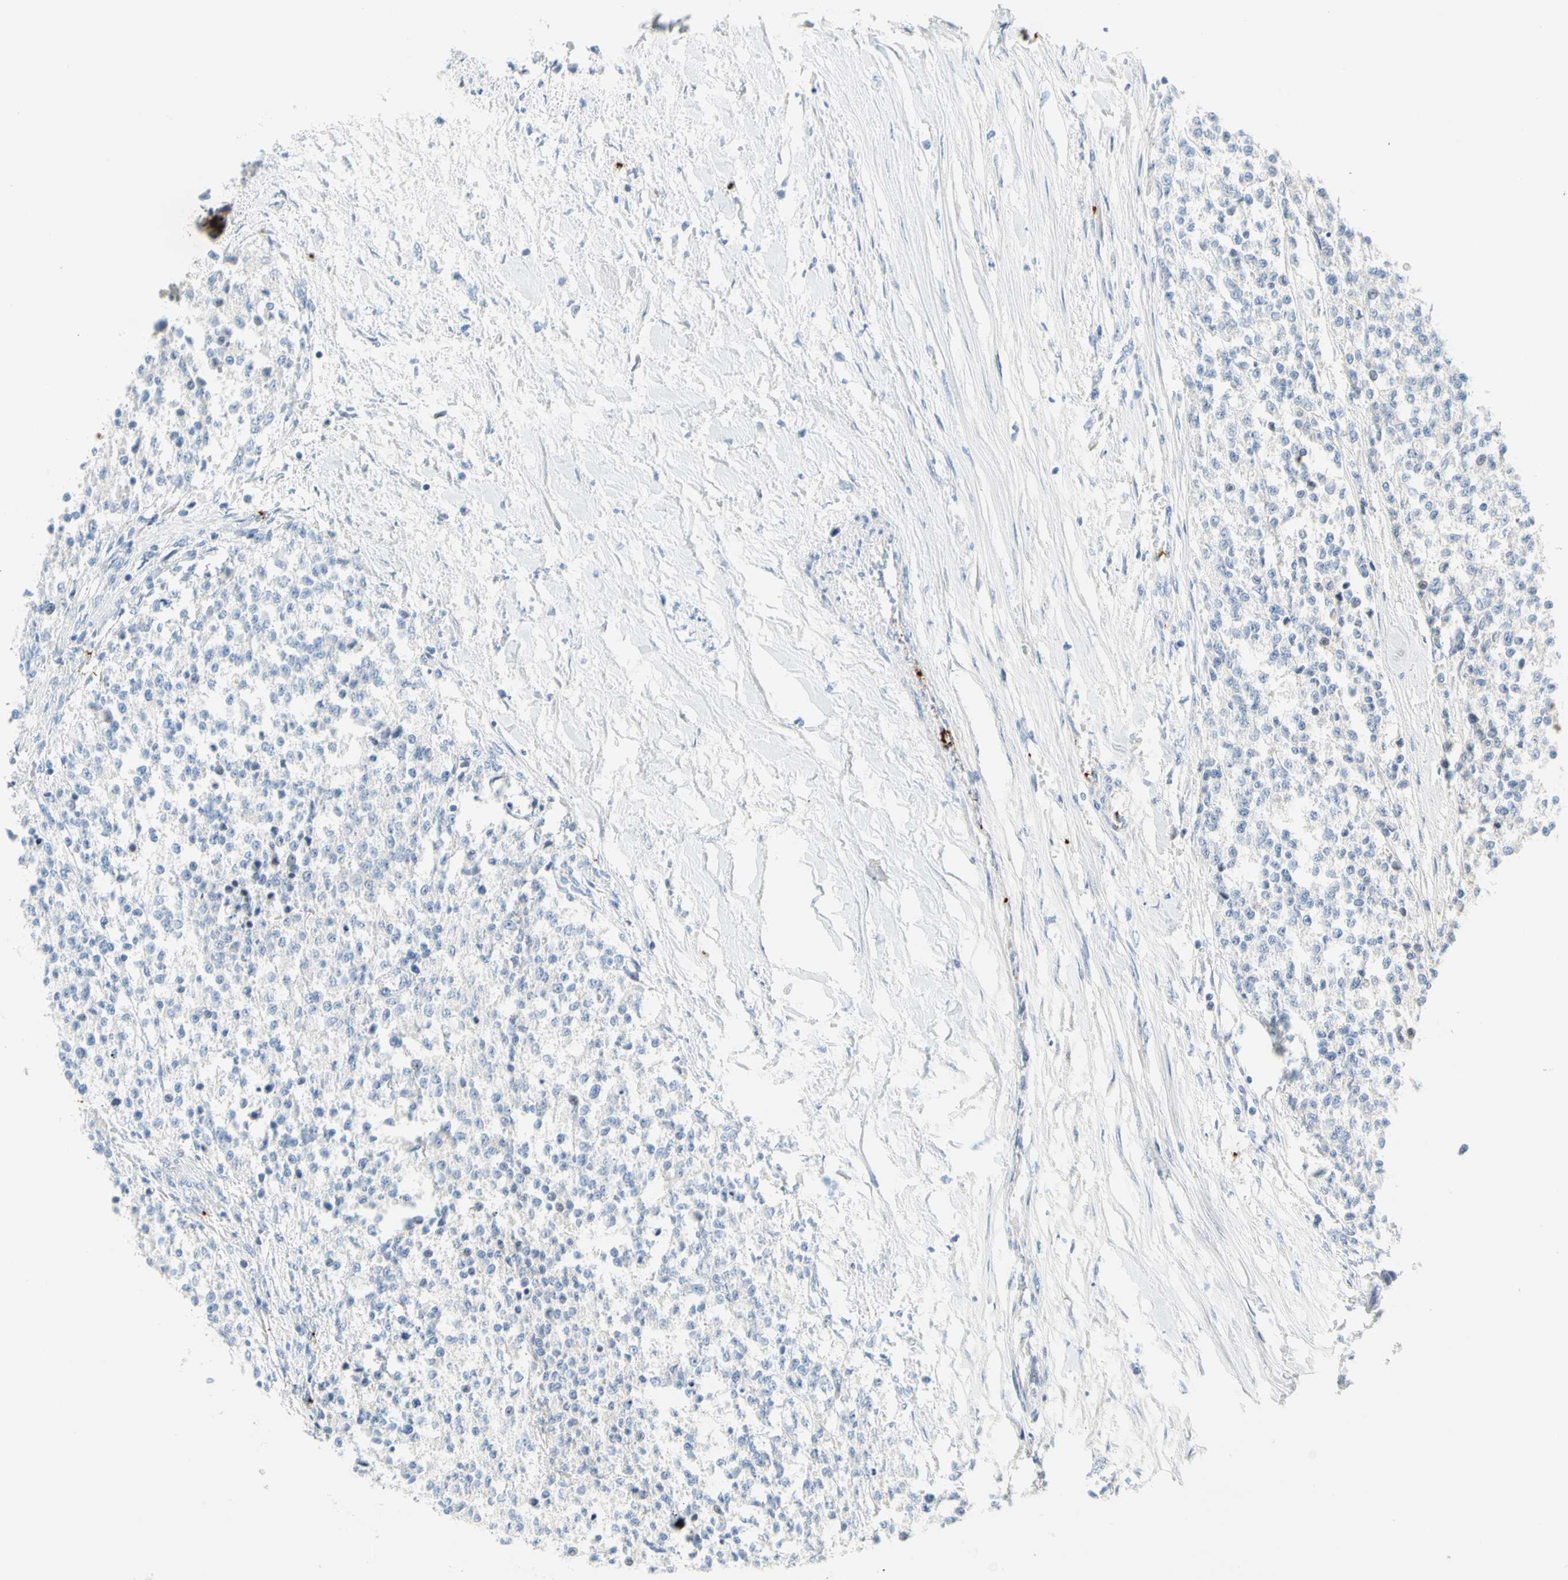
{"staining": {"intensity": "negative", "quantity": "none", "location": "none"}, "tissue": "testis cancer", "cell_type": "Tumor cells", "image_type": "cancer", "snomed": [{"axis": "morphology", "description": "Seminoma, NOS"}, {"axis": "topography", "description": "Testis"}], "caption": "IHC histopathology image of neoplastic tissue: testis cancer stained with DAB (3,3'-diaminobenzidine) demonstrates no significant protein positivity in tumor cells.", "gene": "PPBP", "patient": {"sex": "male", "age": 59}}